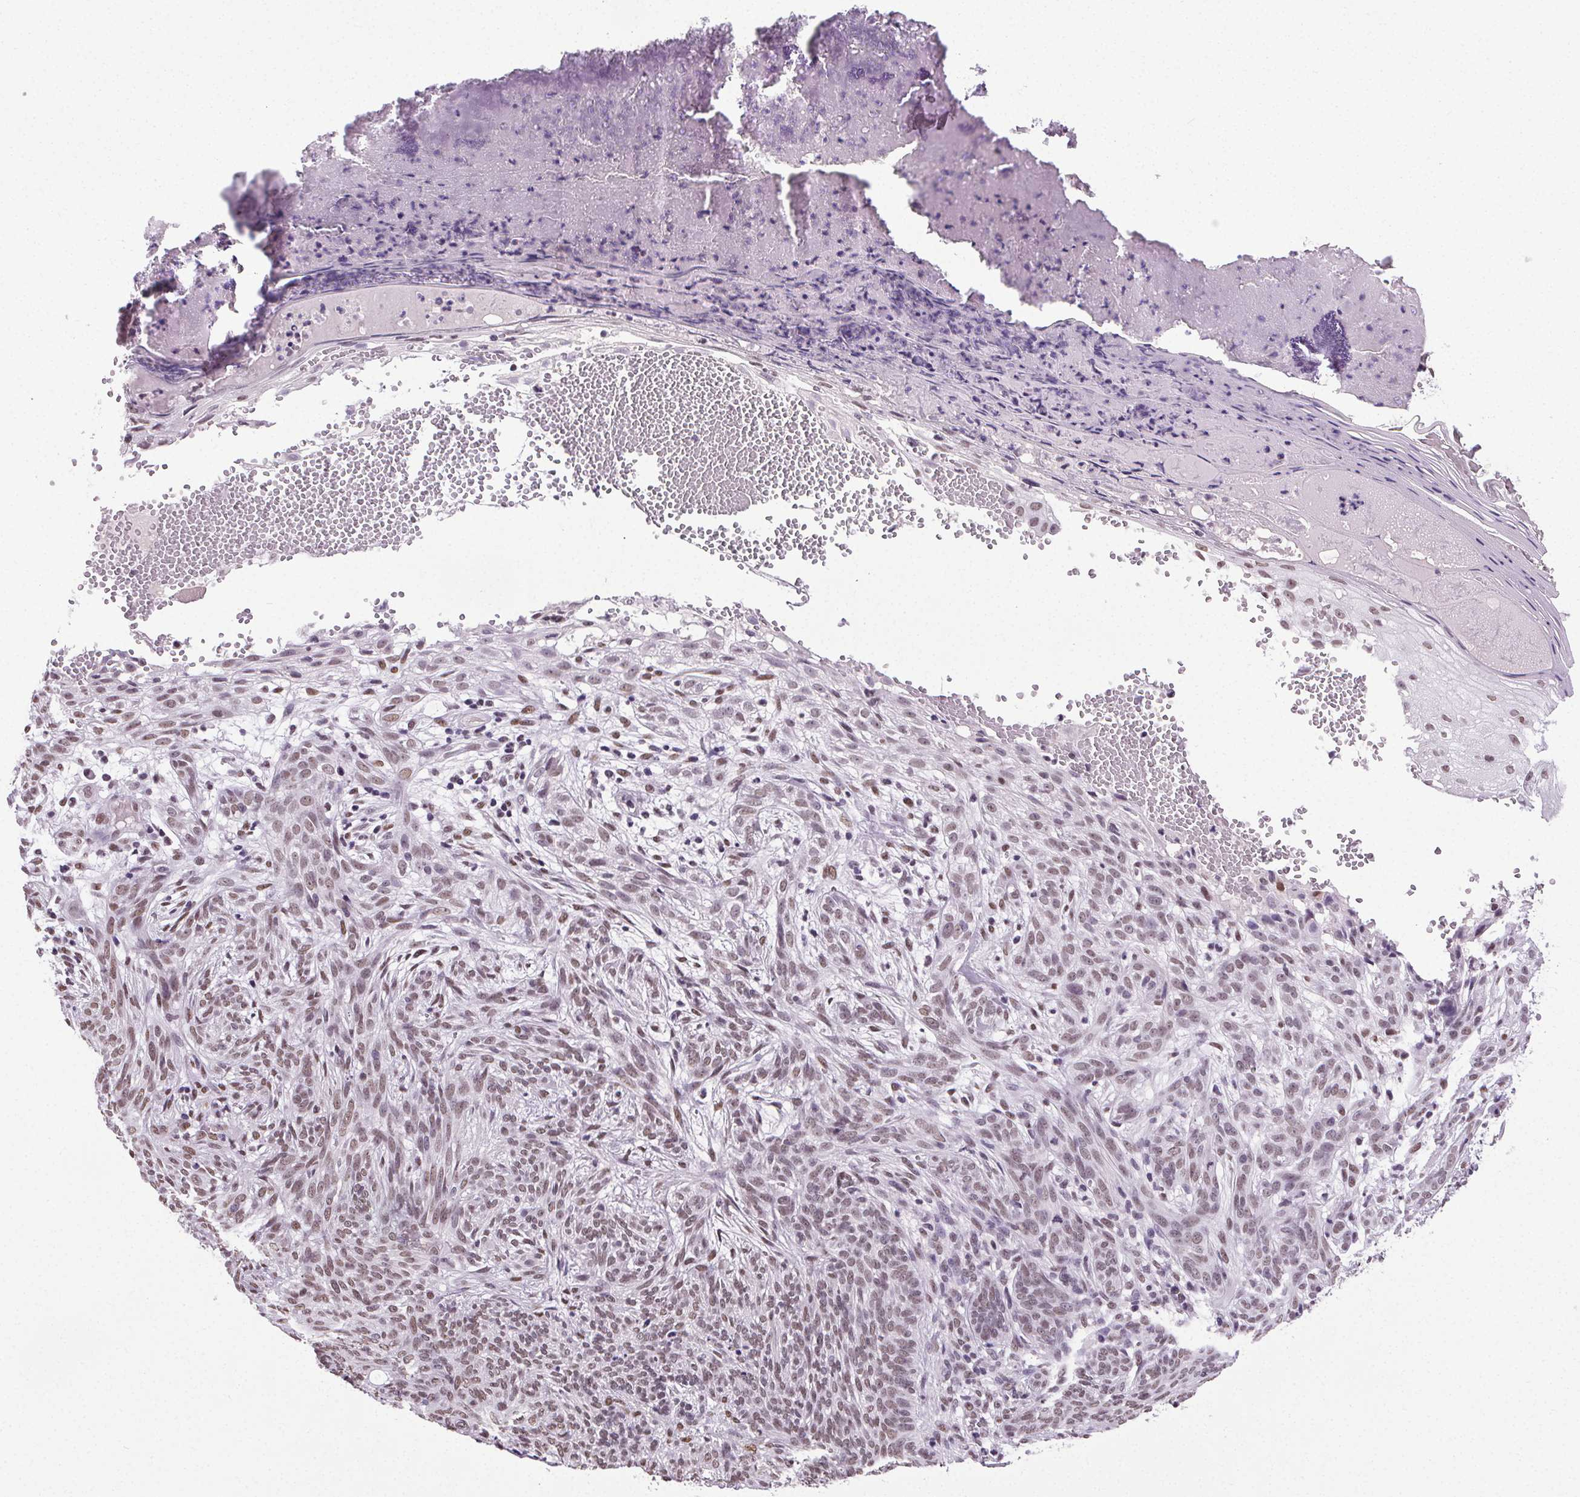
{"staining": {"intensity": "weak", "quantity": "25%-75%", "location": "nuclear"}, "tissue": "skin cancer", "cell_type": "Tumor cells", "image_type": "cancer", "snomed": [{"axis": "morphology", "description": "Basal cell carcinoma"}, {"axis": "topography", "description": "Skin"}], "caption": "High-power microscopy captured an IHC photomicrograph of skin basal cell carcinoma, revealing weak nuclear staining in about 25%-75% of tumor cells.", "gene": "GP6", "patient": {"sex": "male", "age": 84}}